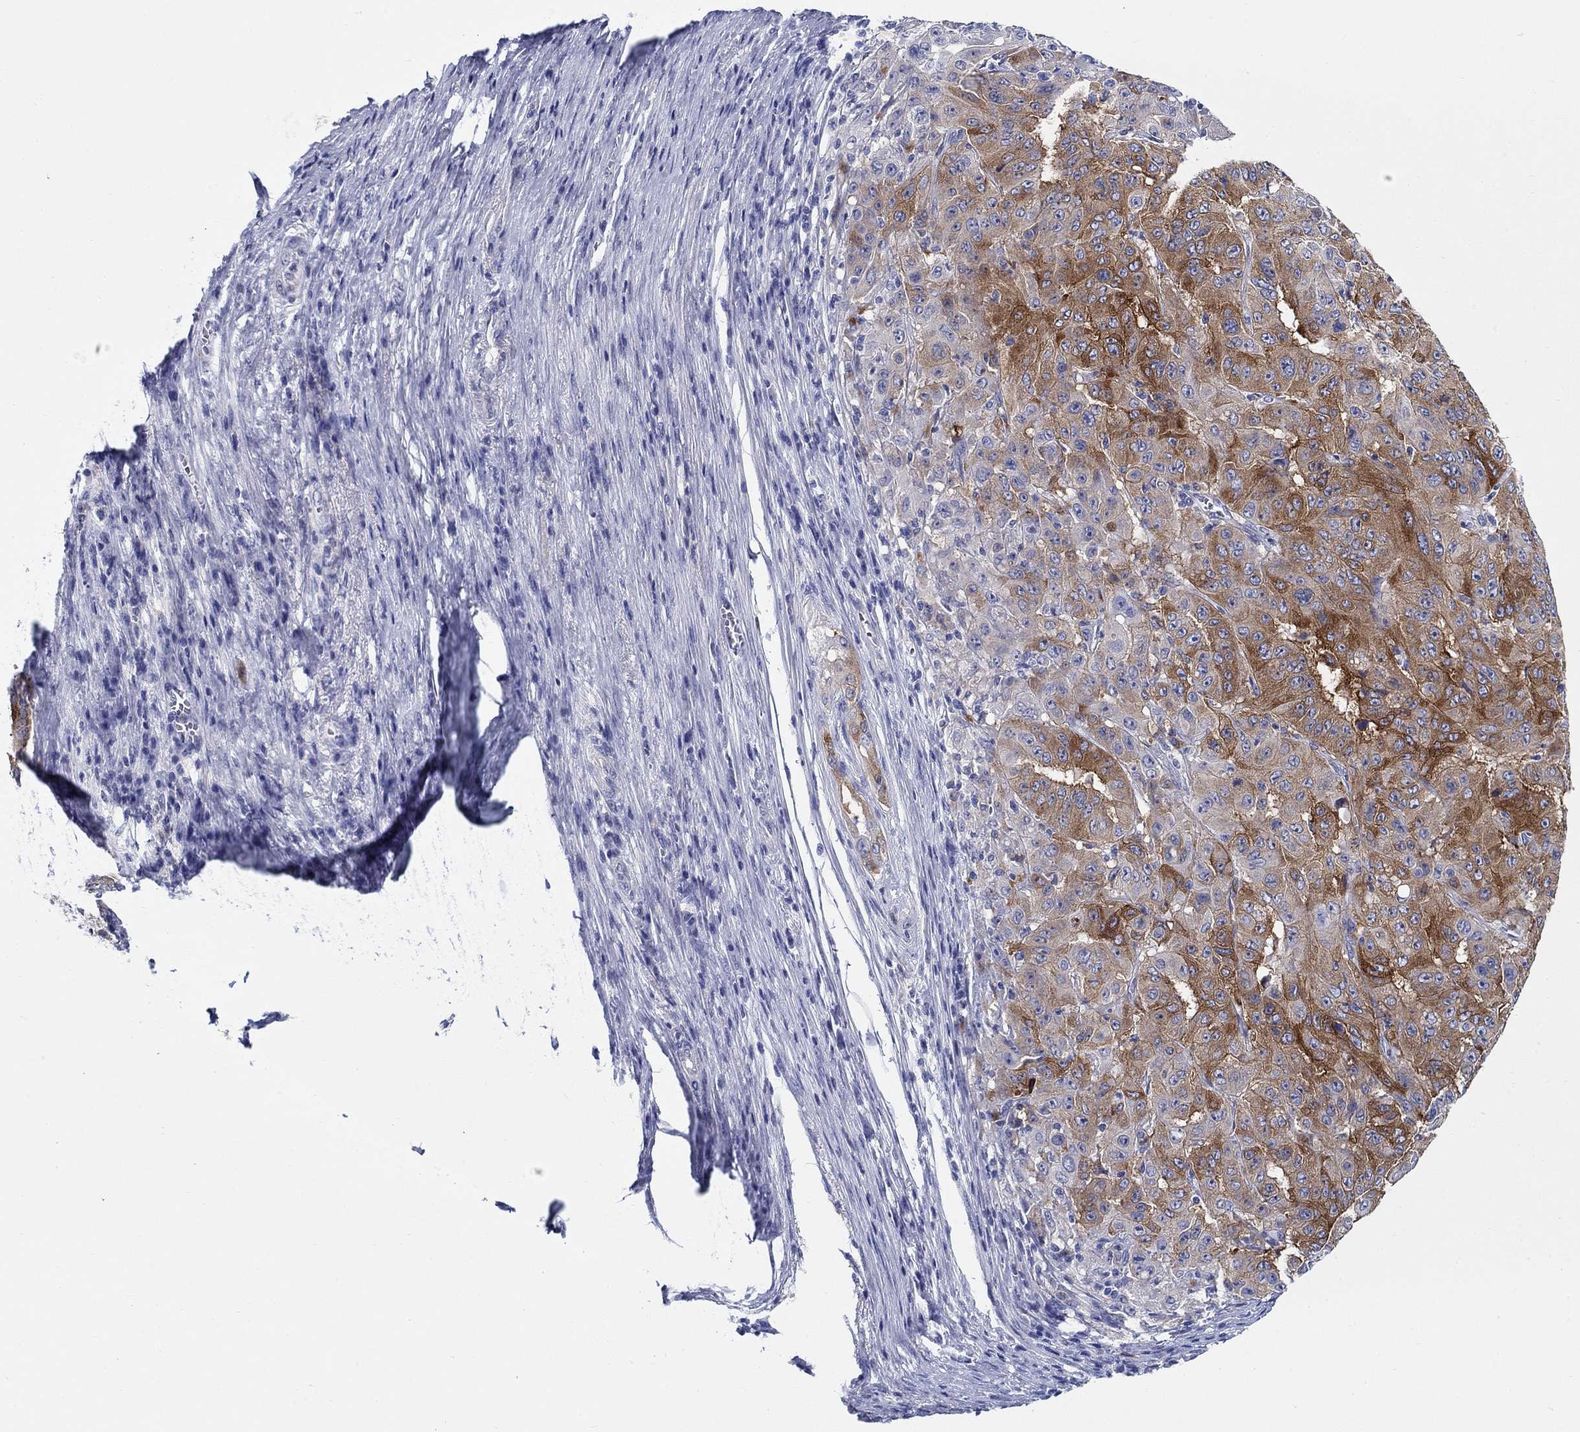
{"staining": {"intensity": "strong", "quantity": "<25%", "location": "cytoplasmic/membranous"}, "tissue": "pancreatic cancer", "cell_type": "Tumor cells", "image_type": "cancer", "snomed": [{"axis": "morphology", "description": "Adenocarcinoma, NOS"}, {"axis": "topography", "description": "Pancreas"}], "caption": "Adenocarcinoma (pancreatic) was stained to show a protein in brown. There is medium levels of strong cytoplasmic/membranous expression in approximately <25% of tumor cells. Immunohistochemistry (ihc) stains the protein of interest in brown and the nuclei are stained blue.", "gene": "RAP1GAP", "patient": {"sex": "male", "age": 63}}